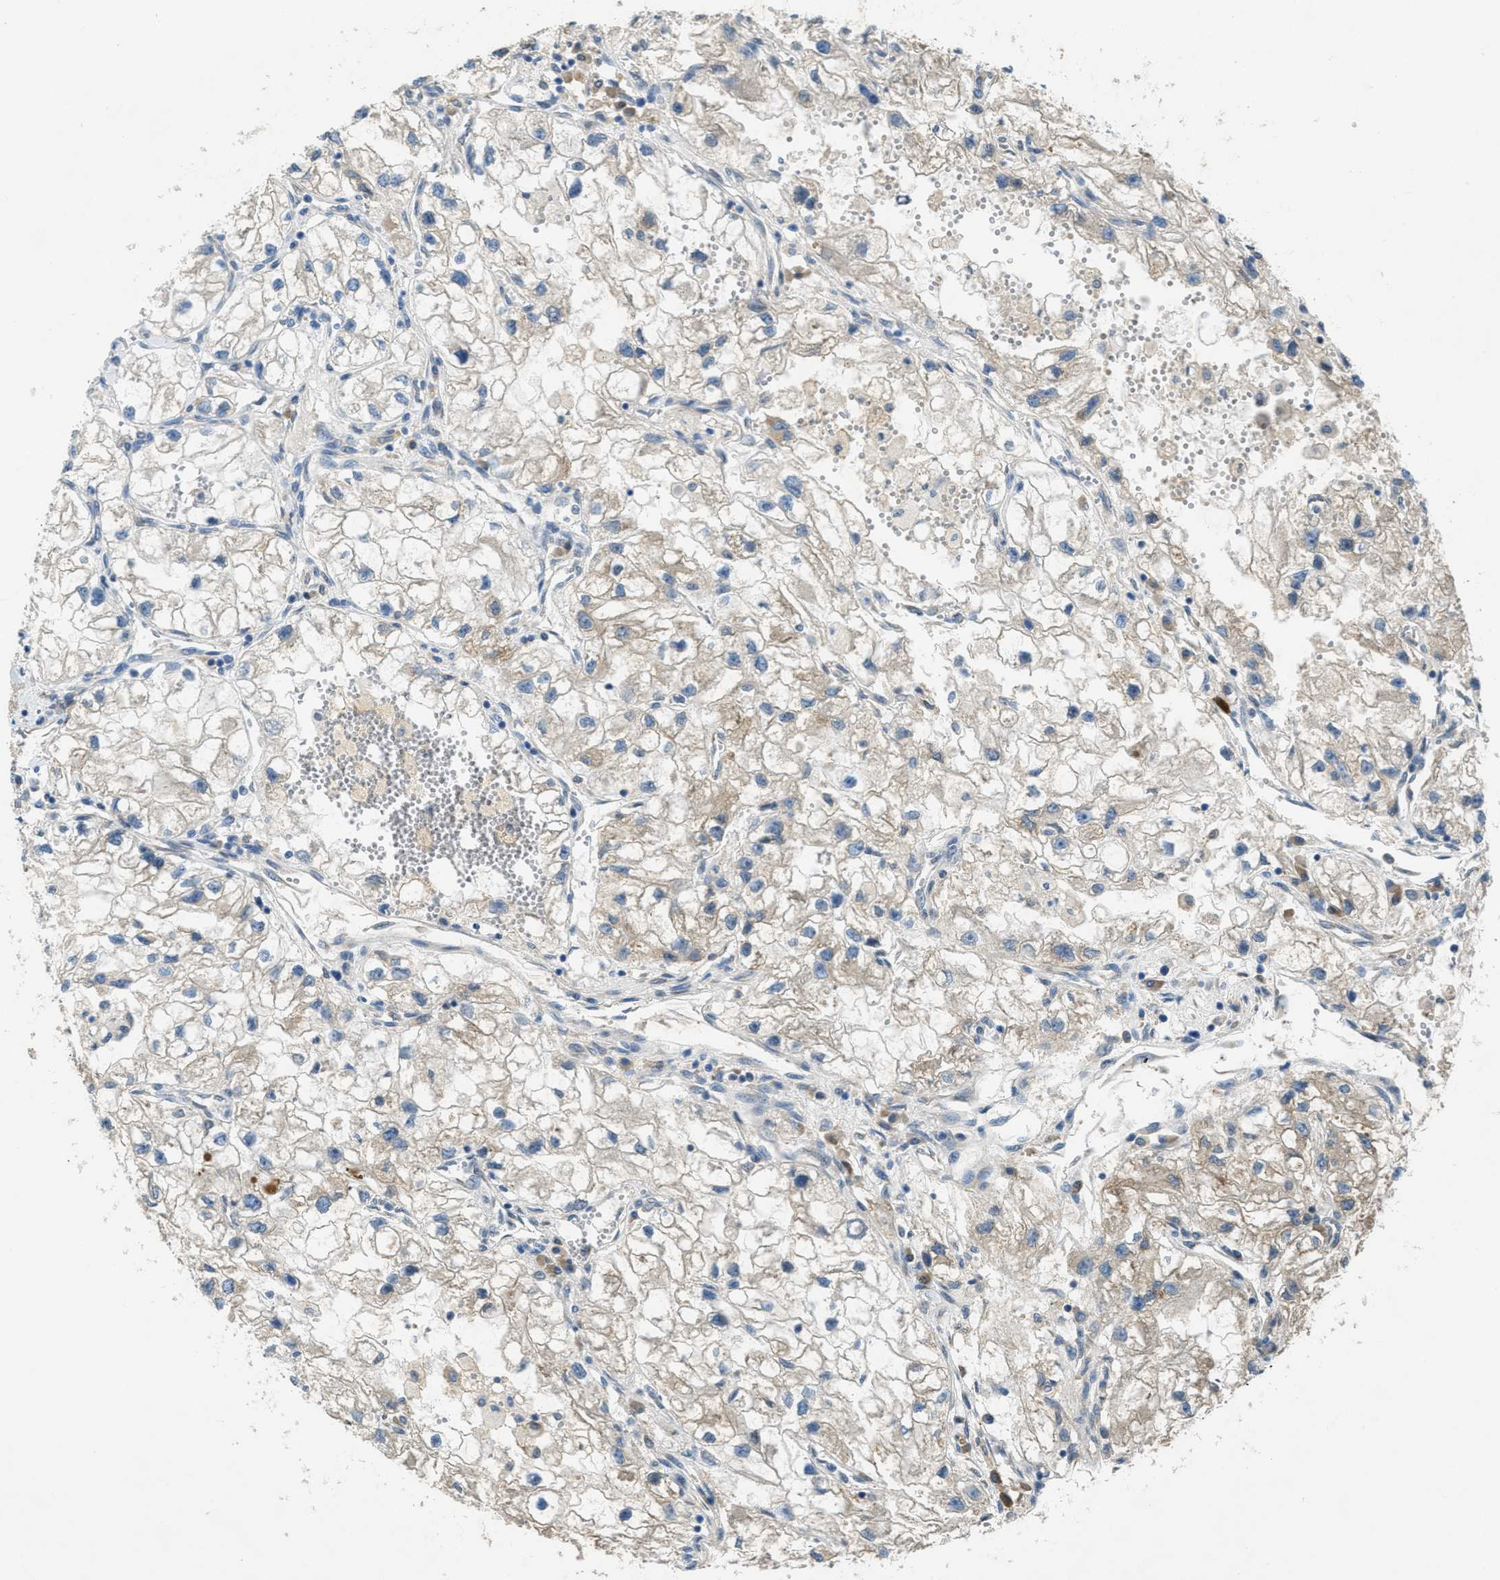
{"staining": {"intensity": "weak", "quantity": "25%-75%", "location": "cytoplasmic/membranous"}, "tissue": "renal cancer", "cell_type": "Tumor cells", "image_type": "cancer", "snomed": [{"axis": "morphology", "description": "Adenocarcinoma, NOS"}, {"axis": "topography", "description": "Kidney"}], "caption": "A high-resolution image shows immunohistochemistry staining of renal cancer (adenocarcinoma), which exhibits weak cytoplasmic/membranous expression in approximately 25%-75% of tumor cells.", "gene": "MPDU1", "patient": {"sex": "female", "age": 70}}